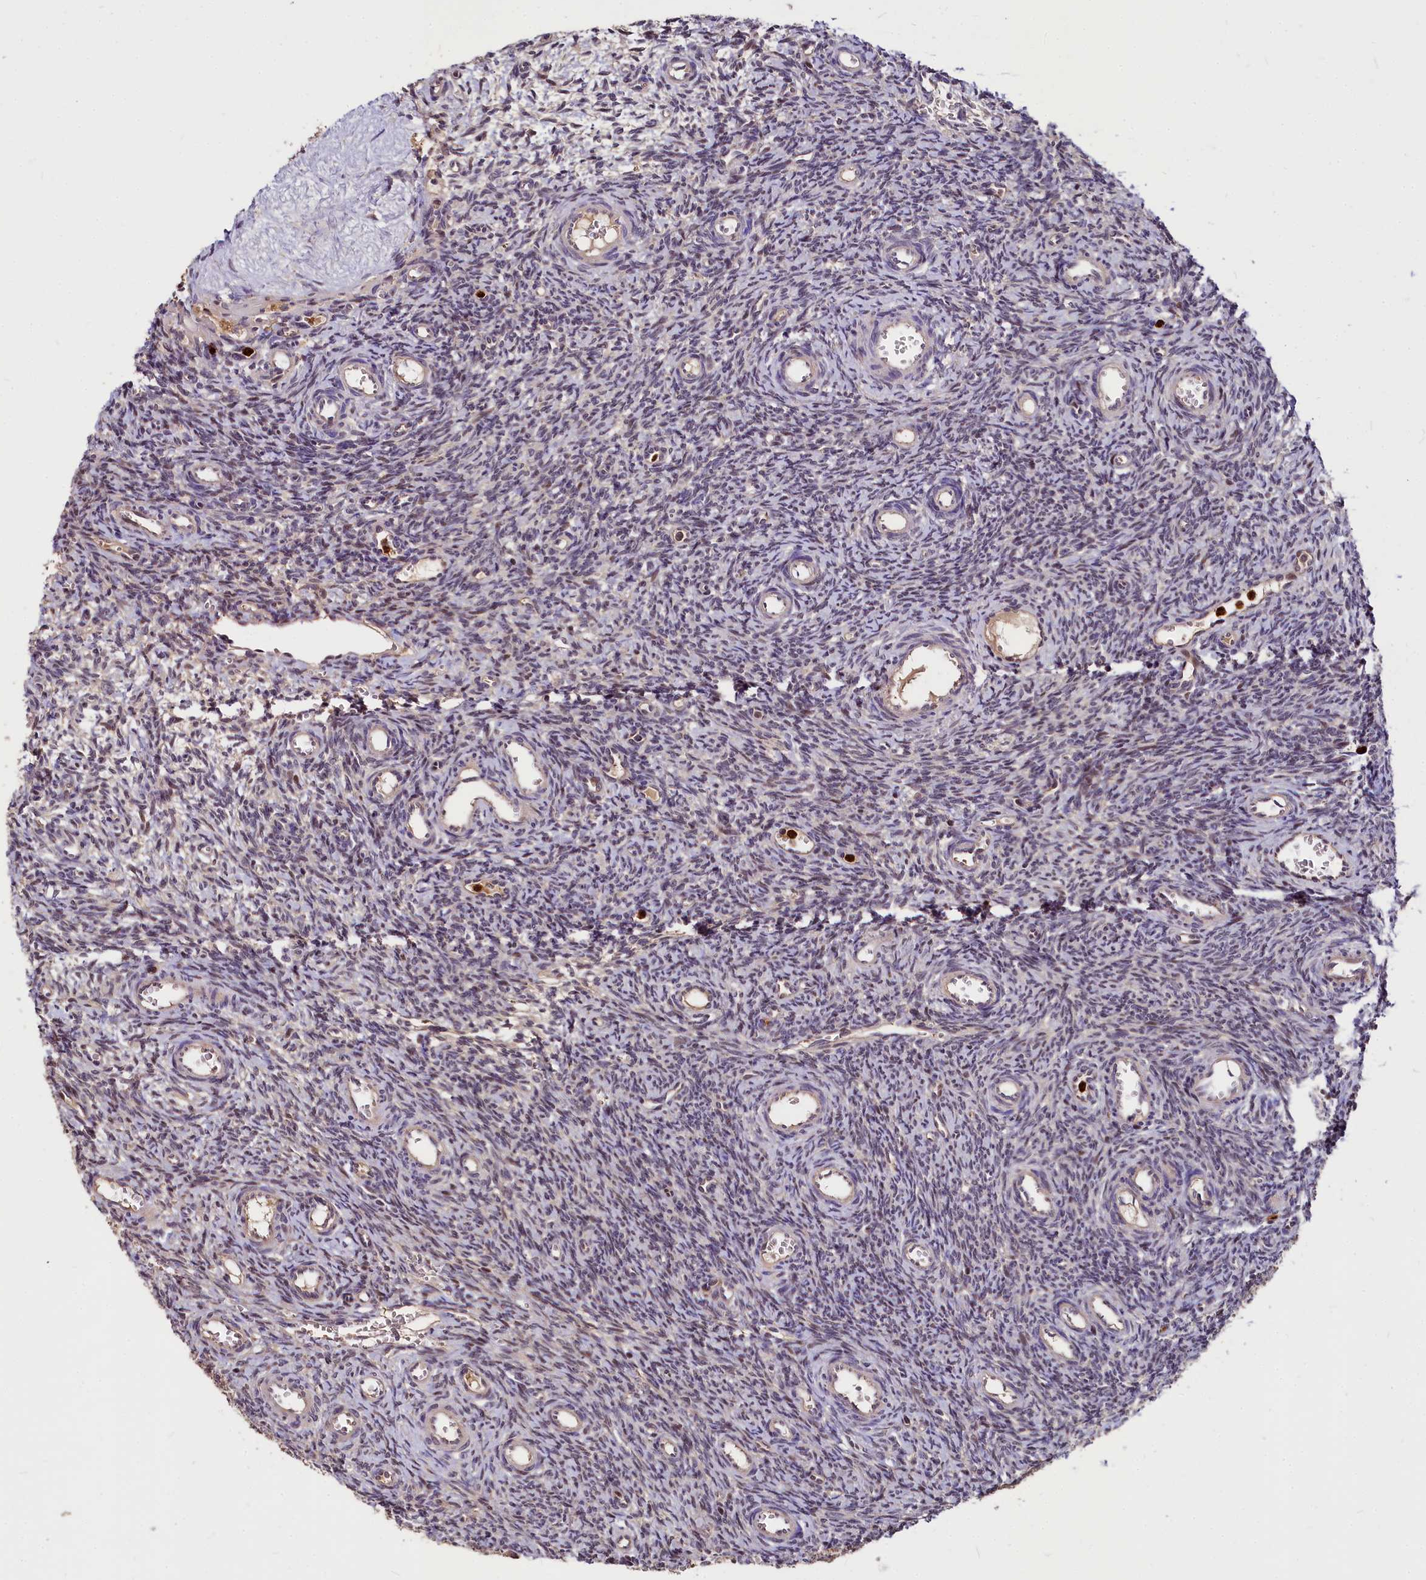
{"staining": {"intensity": "negative", "quantity": "none", "location": "none"}, "tissue": "ovary", "cell_type": "Ovarian stroma cells", "image_type": "normal", "snomed": [{"axis": "morphology", "description": "Normal tissue, NOS"}, {"axis": "topography", "description": "Ovary"}], "caption": "Ovary was stained to show a protein in brown. There is no significant expression in ovarian stroma cells.", "gene": "ATG101", "patient": {"sex": "female", "age": 39}}